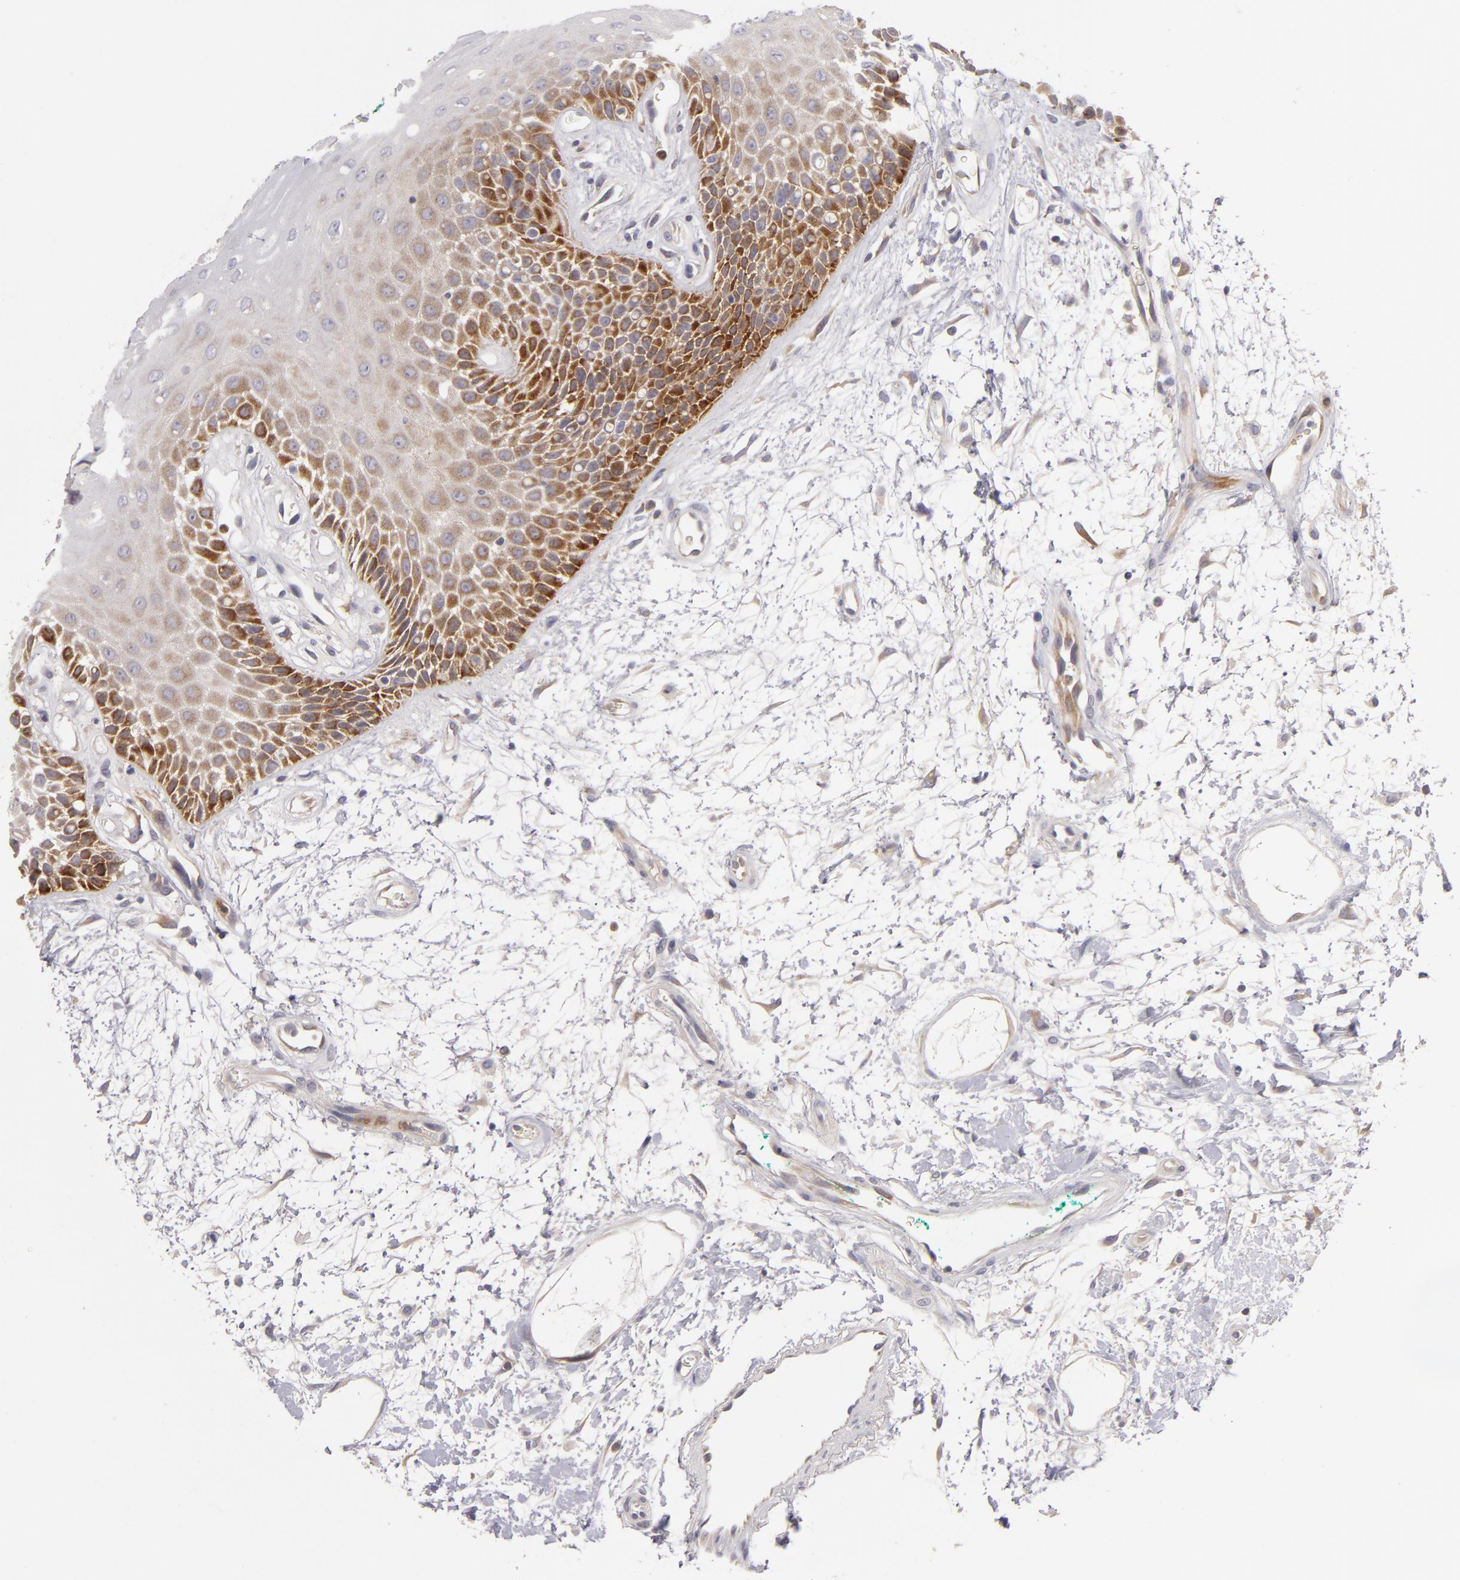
{"staining": {"intensity": "strong", "quantity": "25%-75%", "location": "cytoplasmic/membranous"}, "tissue": "oral mucosa", "cell_type": "Squamous epithelial cells", "image_type": "normal", "snomed": [{"axis": "morphology", "description": "Normal tissue, NOS"}, {"axis": "morphology", "description": "Squamous cell carcinoma, NOS"}, {"axis": "topography", "description": "Skeletal muscle"}, {"axis": "topography", "description": "Oral tissue"}, {"axis": "topography", "description": "Head-Neck"}], "caption": "Protein expression analysis of normal human oral mucosa reveals strong cytoplasmic/membranous positivity in about 25%-75% of squamous epithelial cells. (DAB = brown stain, brightfield microscopy at high magnification).", "gene": "MMP10", "patient": {"sex": "female", "age": 84}}